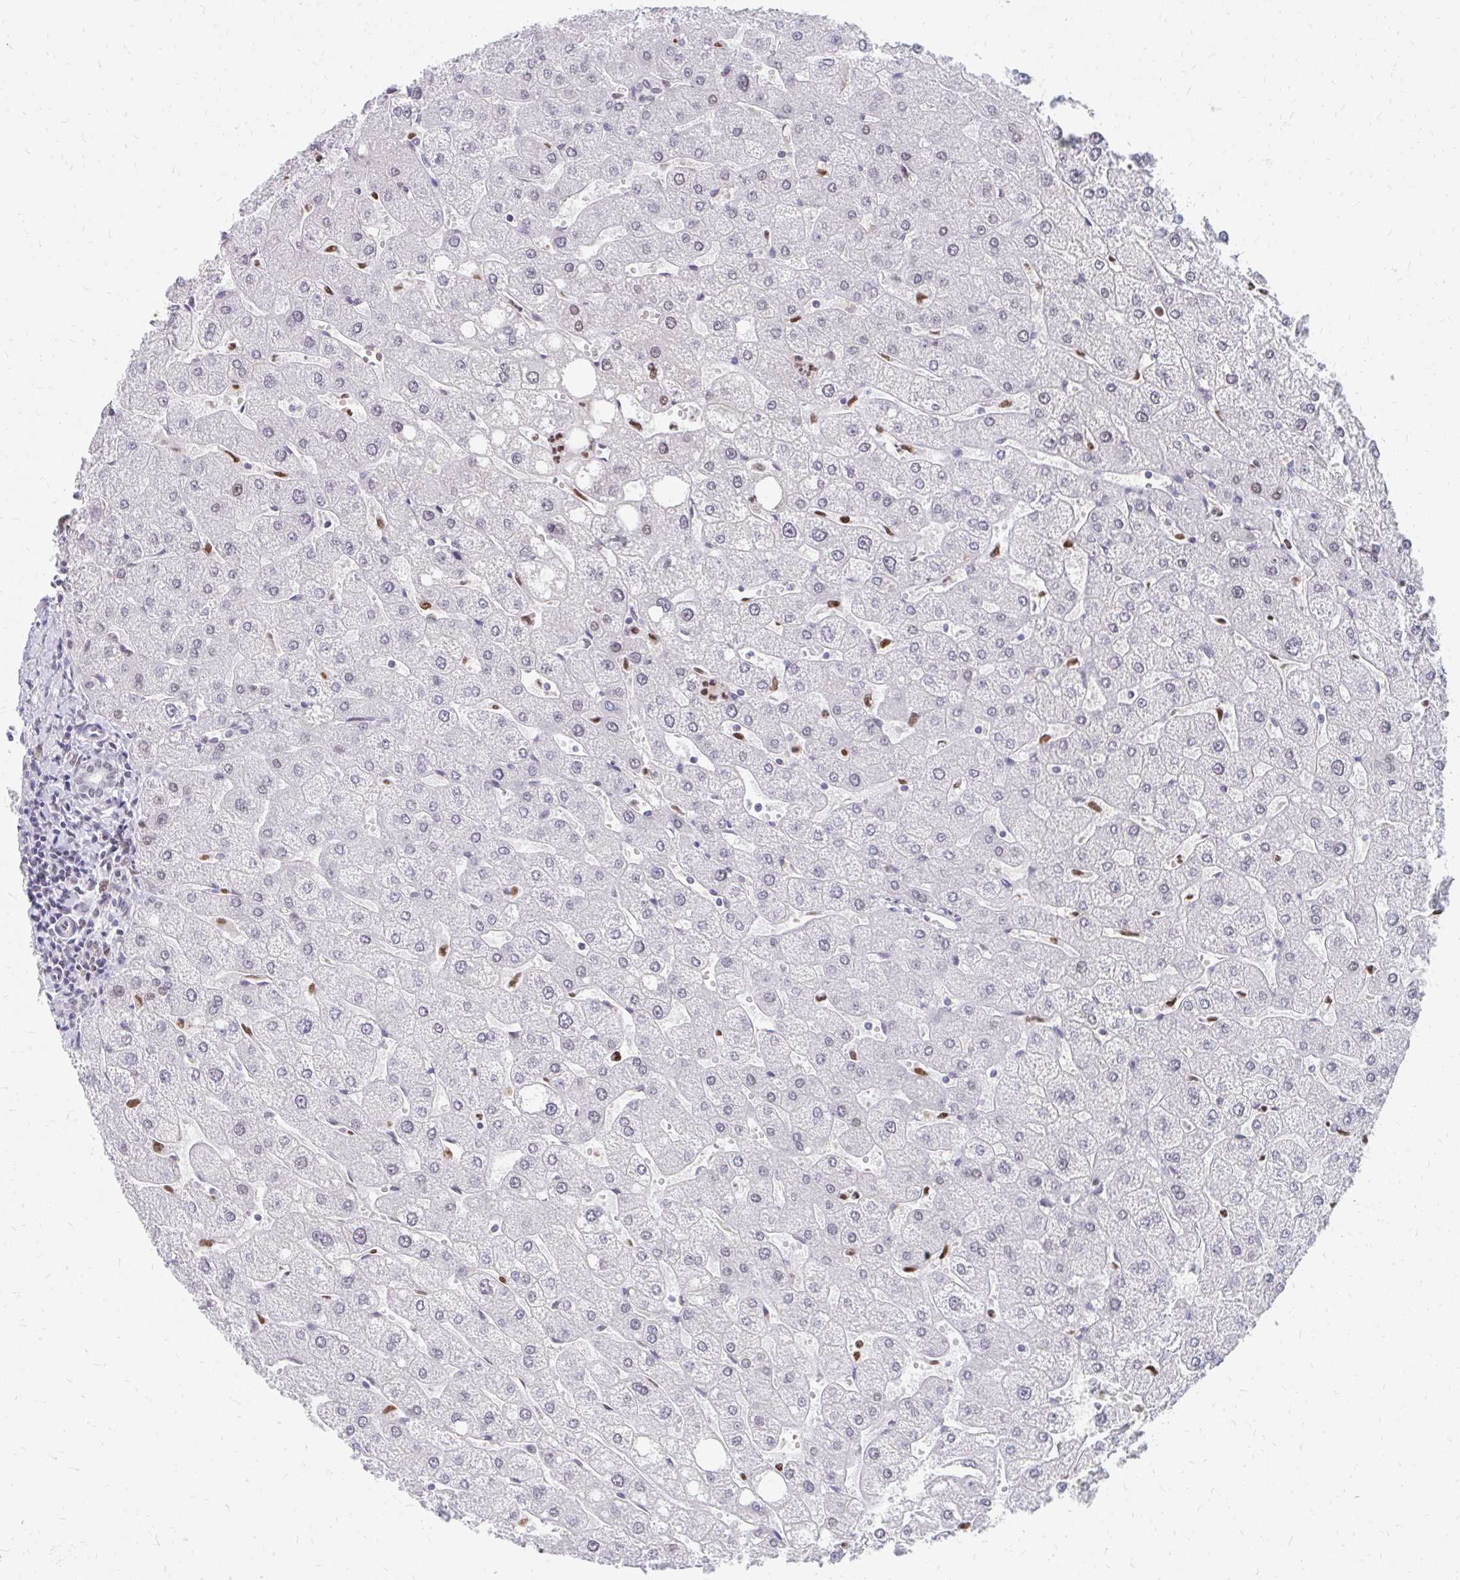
{"staining": {"intensity": "negative", "quantity": "none", "location": "none"}, "tissue": "liver", "cell_type": "Cholangiocytes", "image_type": "normal", "snomed": [{"axis": "morphology", "description": "Normal tissue, NOS"}, {"axis": "topography", "description": "Liver"}], "caption": "High power microscopy photomicrograph of an immunohistochemistry (IHC) image of unremarkable liver, revealing no significant staining in cholangiocytes.", "gene": "PLK3", "patient": {"sex": "male", "age": 67}}